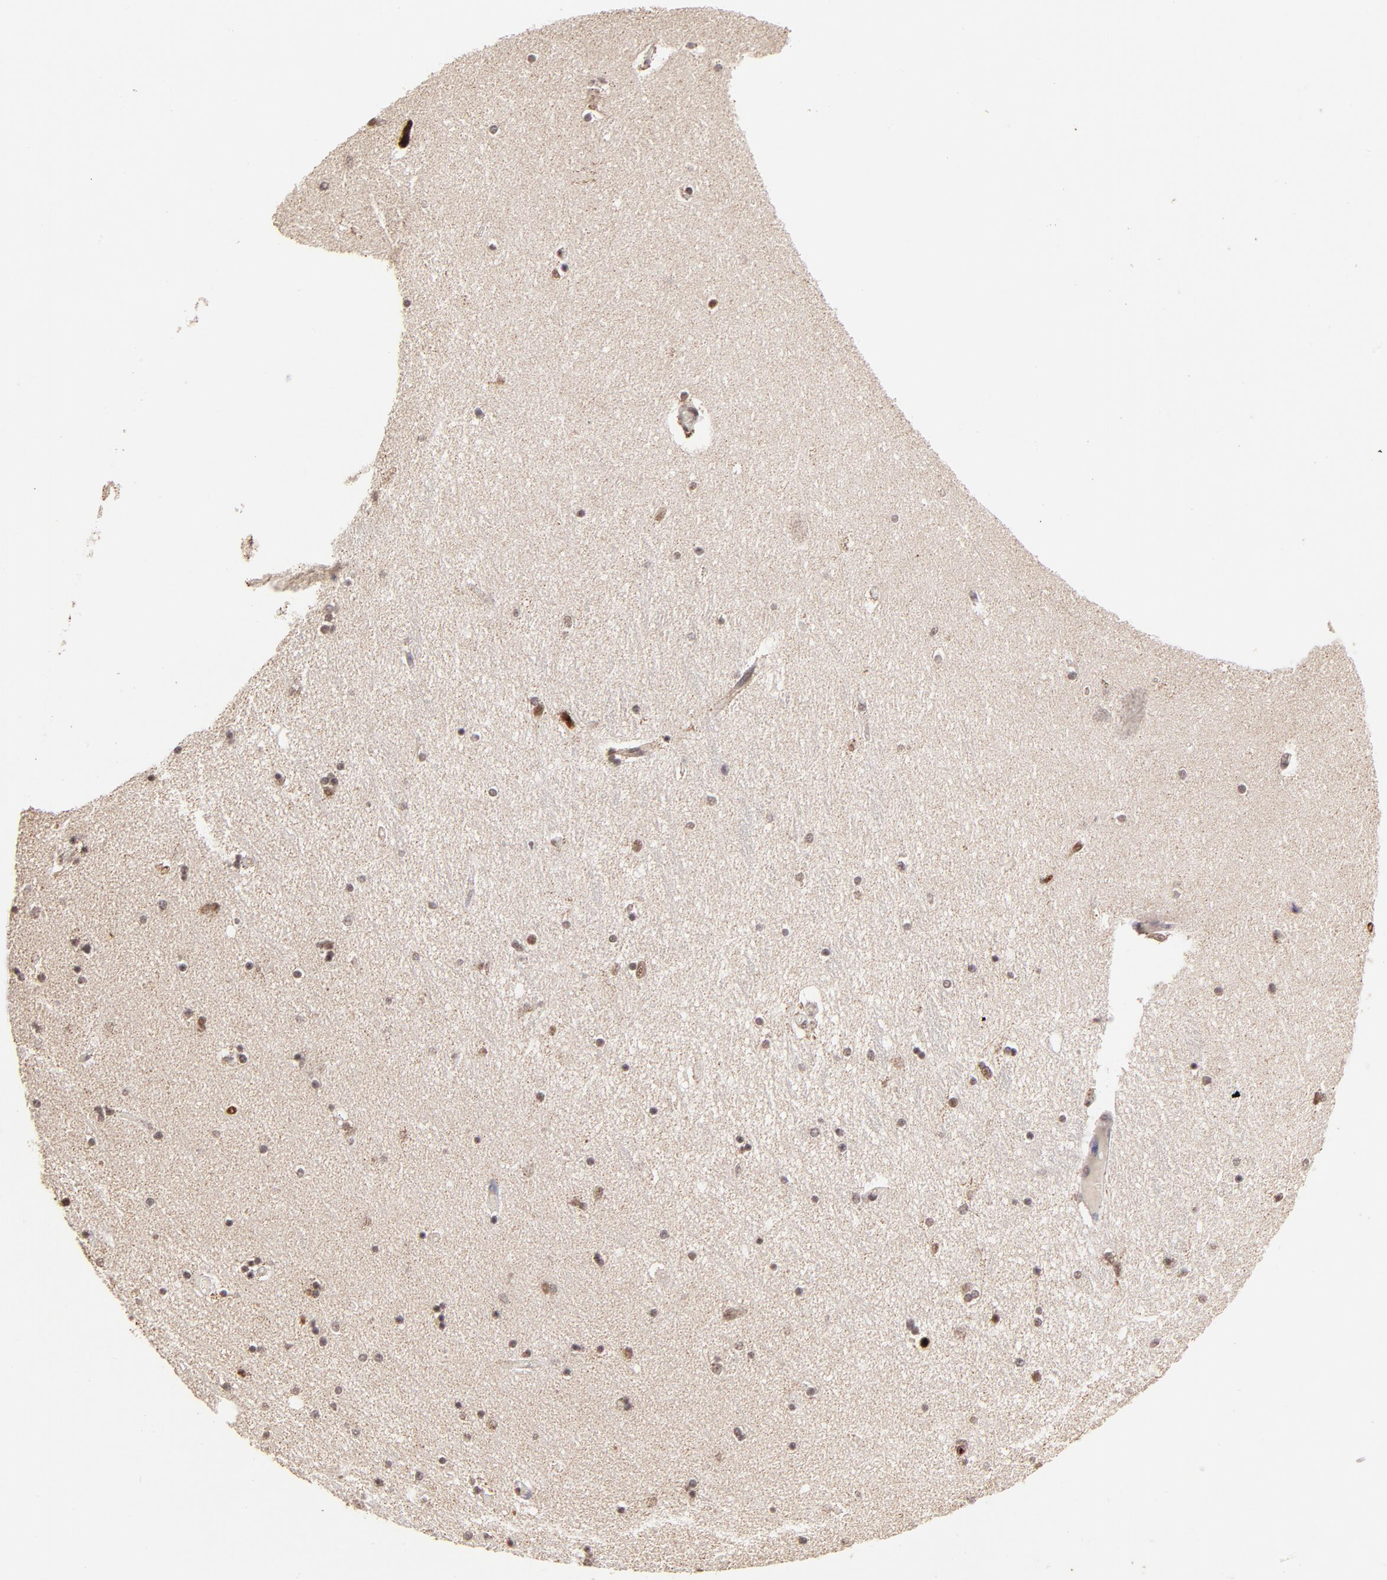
{"staining": {"intensity": "moderate", "quantity": ">75%", "location": "nuclear"}, "tissue": "hippocampus", "cell_type": "Glial cells", "image_type": "normal", "snomed": [{"axis": "morphology", "description": "Normal tissue, NOS"}, {"axis": "topography", "description": "Hippocampus"}], "caption": "Hippocampus was stained to show a protein in brown. There is medium levels of moderate nuclear staining in about >75% of glial cells. Using DAB (brown) and hematoxylin (blue) stains, captured at high magnification using brightfield microscopy.", "gene": "ZFX", "patient": {"sex": "female", "age": 54}}